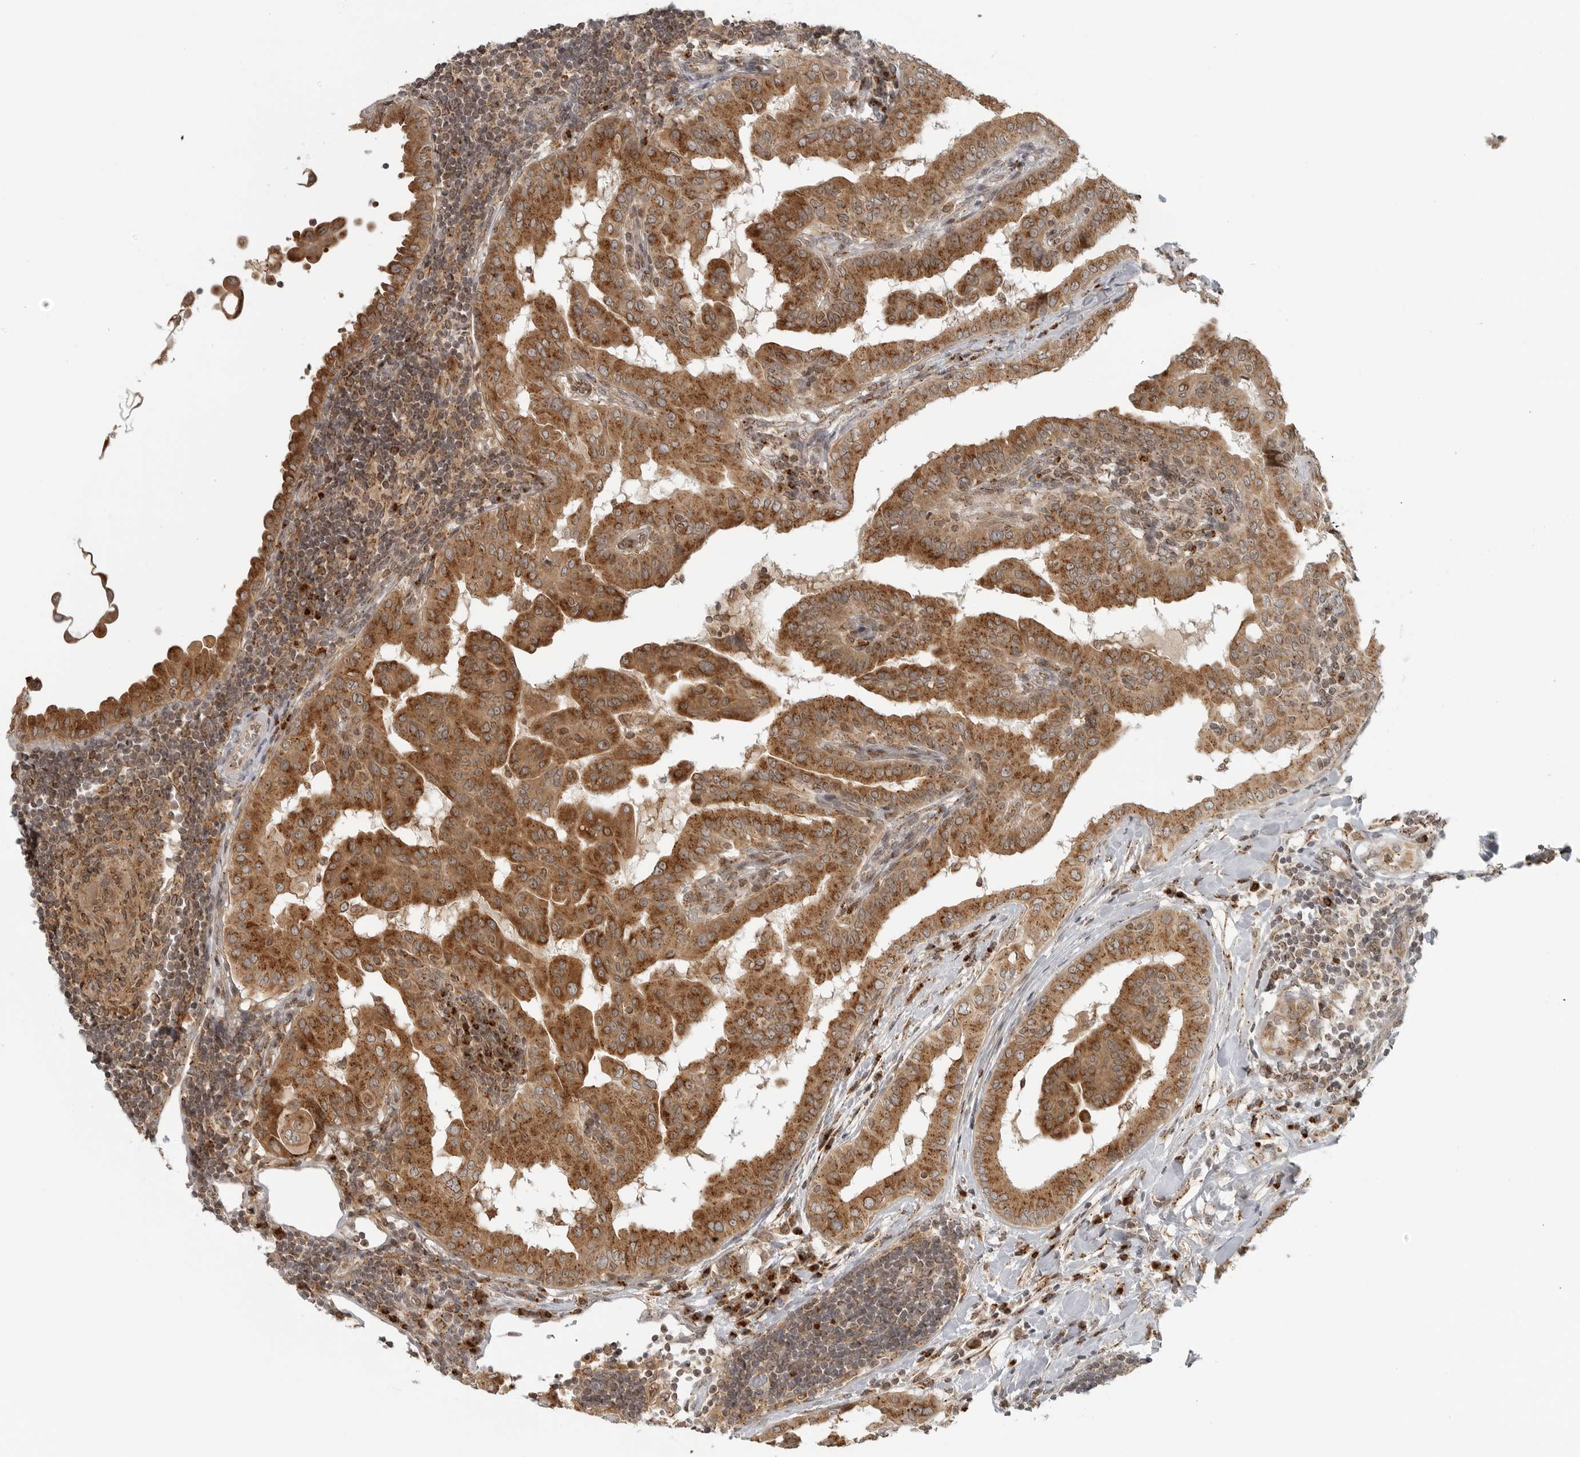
{"staining": {"intensity": "moderate", "quantity": ">75%", "location": "cytoplasmic/membranous"}, "tissue": "thyroid cancer", "cell_type": "Tumor cells", "image_type": "cancer", "snomed": [{"axis": "morphology", "description": "Papillary adenocarcinoma, NOS"}, {"axis": "topography", "description": "Thyroid gland"}], "caption": "About >75% of tumor cells in human thyroid cancer demonstrate moderate cytoplasmic/membranous protein expression as visualized by brown immunohistochemical staining.", "gene": "COPA", "patient": {"sex": "male", "age": 33}}